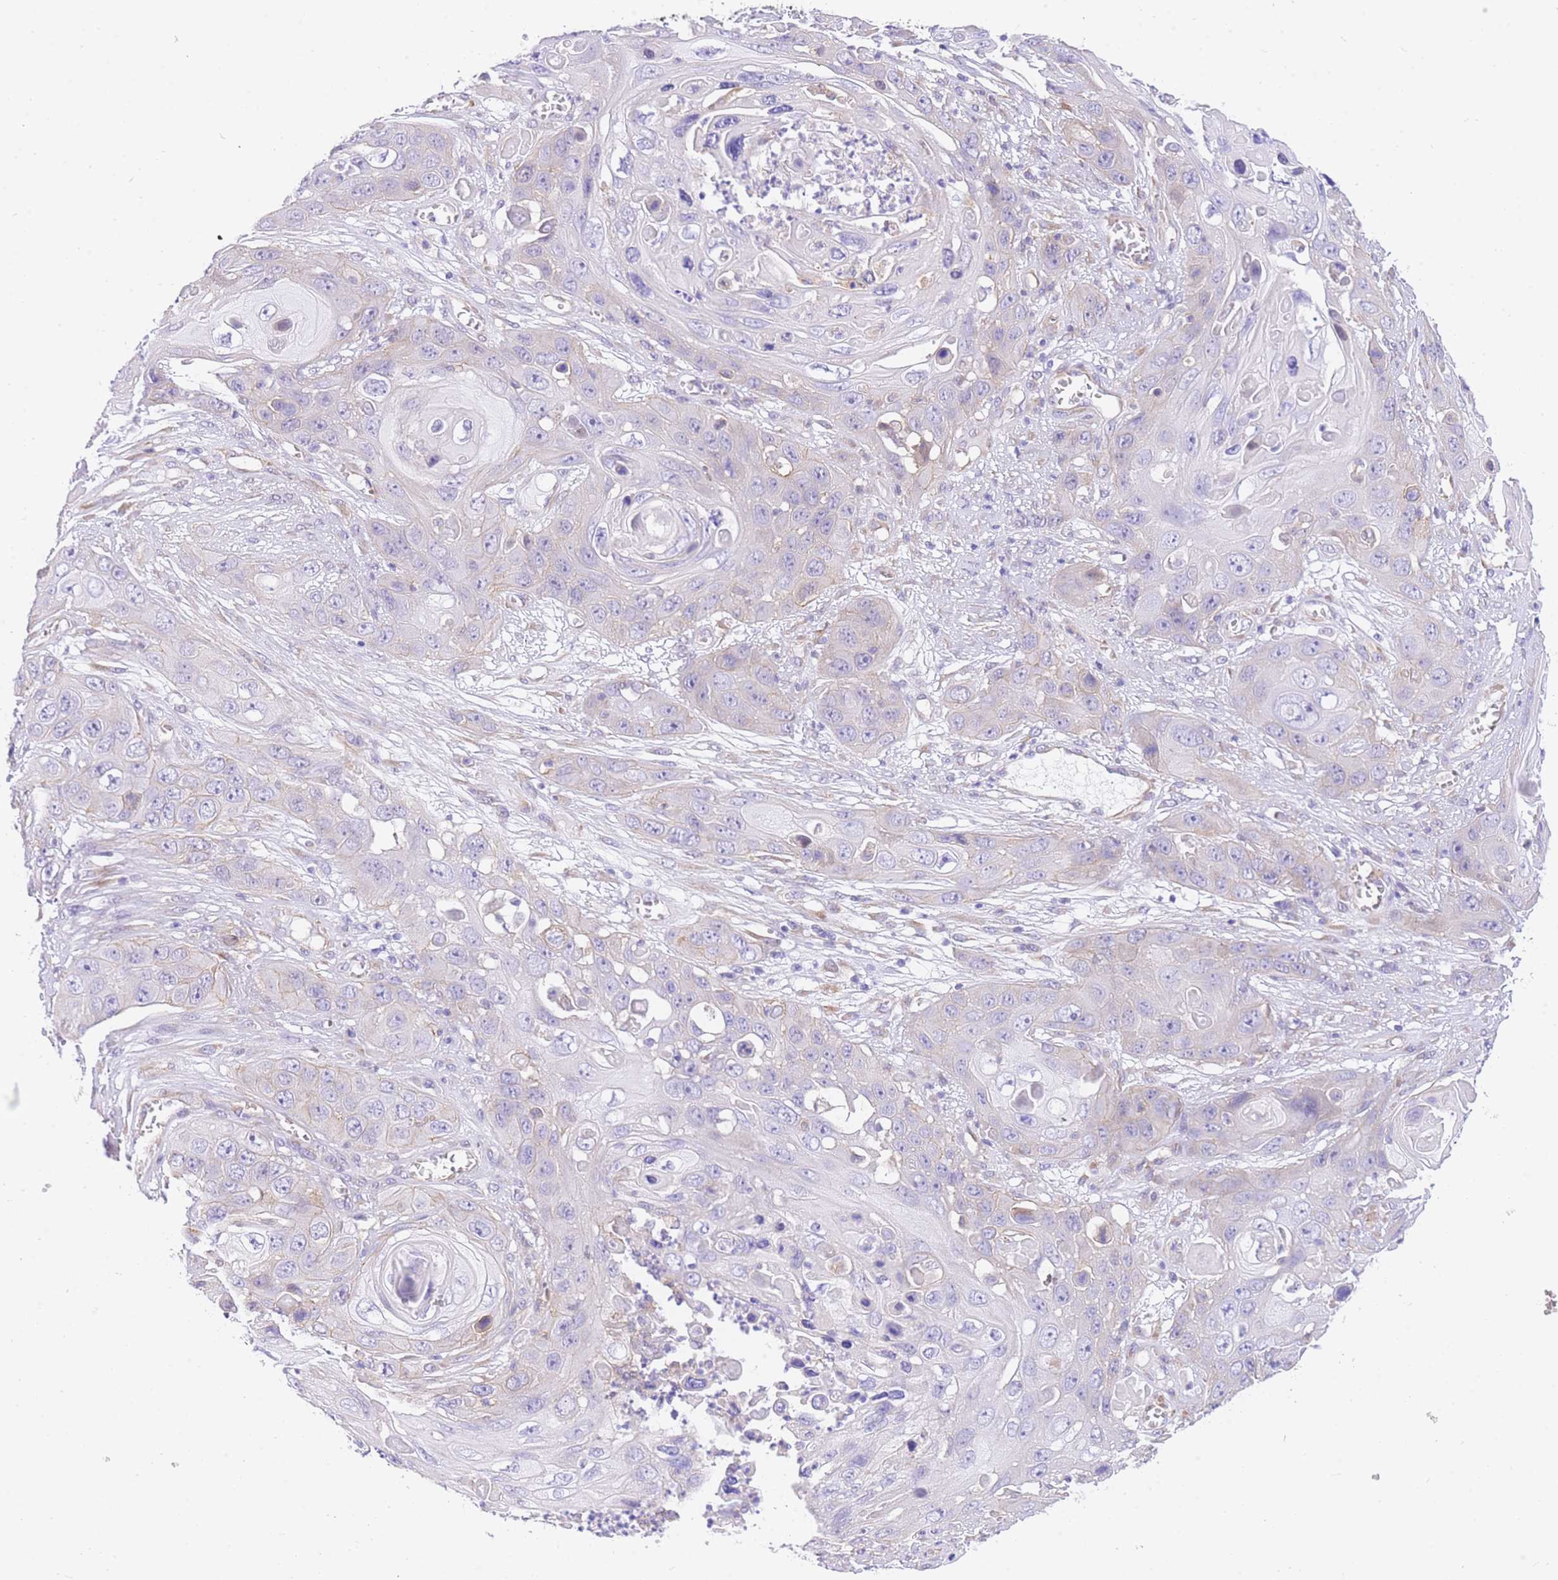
{"staining": {"intensity": "negative", "quantity": "none", "location": "none"}, "tissue": "skin cancer", "cell_type": "Tumor cells", "image_type": "cancer", "snomed": [{"axis": "morphology", "description": "Squamous cell carcinoma, NOS"}, {"axis": "topography", "description": "Skin"}], "caption": "Protein analysis of skin cancer (squamous cell carcinoma) reveals no significant staining in tumor cells. (Brightfield microscopy of DAB immunohistochemistry (IHC) at high magnification).", "gene": "SRSF12", "patient": {"sex": "male", "age": 55}}